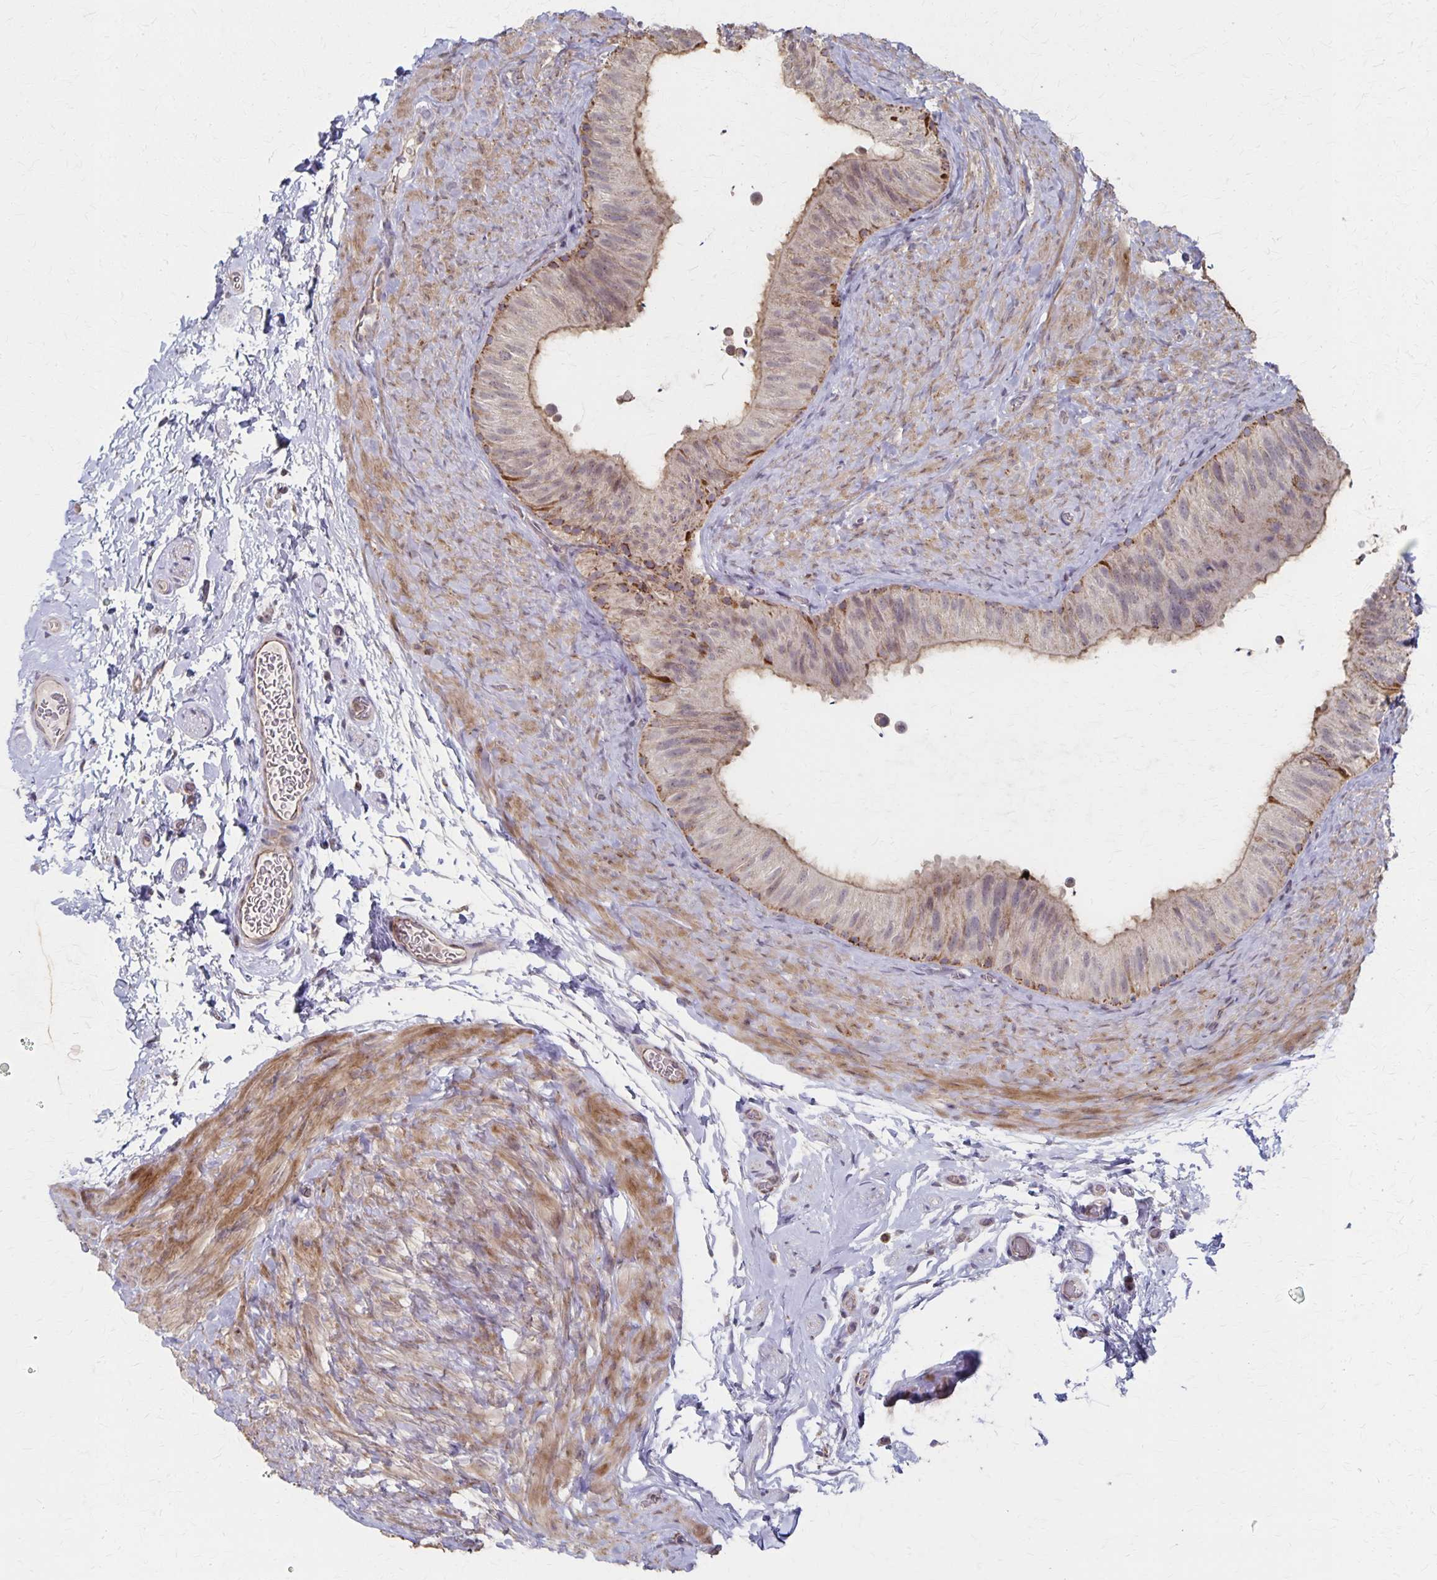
{"staining": {"intensity": "moderate", "quantity": "25%-75%", "location": "cytoplasmic/membranous"}, "tissue": "epididymis", "cell_type": "Glandular cells", "image_type": "normal", "snomed": [{"axis": "morphology", "description": "Normal tissue, NOS"}, {"axis": "topography", "description": "Epididymis, spermatic cord, NOS"}, {"axis": "topography", "description": "Epididymis"}], "caption": "DAB (3,3'-diaminobenzidine) immunohistochemical staining of normal epididymis displays moderate cytoplasmic/membranous protein expression in about 25%-75% of glandular cells. (Stains: DAB in brown, nuclei in blue, Microscopy: brightfield microscopy at high magnification).", "gene": "DYRK4", "patient": {"sex": "male", "age": 31}}